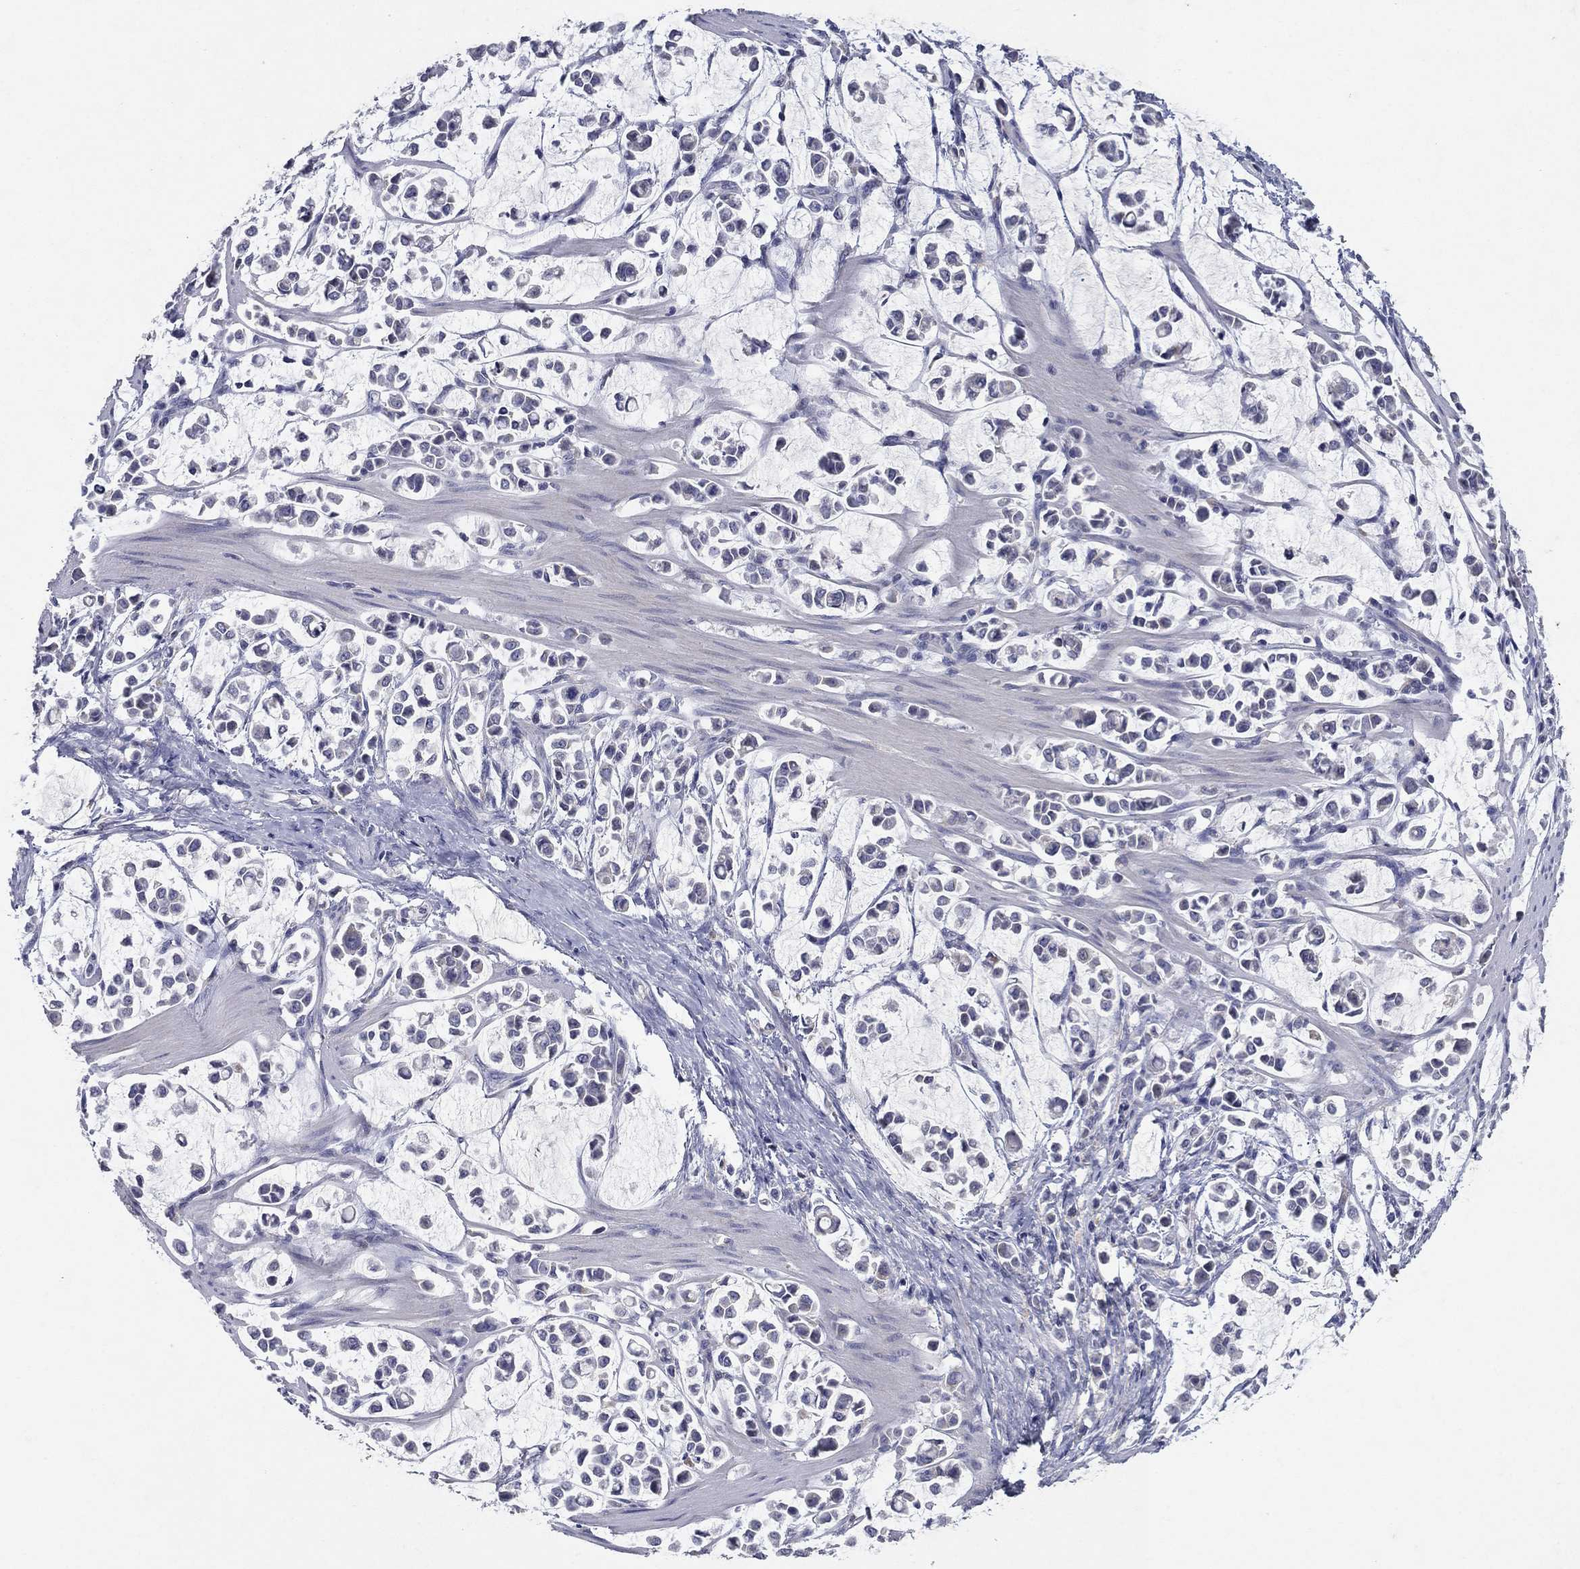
{"staining": {"intensity": "negative", "quantity": "none", "location": "none"}, "tissue": "stomach cancer", "cell_type": "Tumor cells", "image_type": "cancer", "snomed": [{"axis": "morphology", "description": "Adenocarcinoma, NOS"}, {"axis": "topography", "description": "Stomach"}], "caption": "Immunohistochemical staining of human stomach adenocarcinoma demonstrates no significant expression in tumor cells. (DAB IHC visualized using brightfield microscopy, high magnification).", "gene": "PTGDS", "patient": {"sex": "male", "age": 82}}